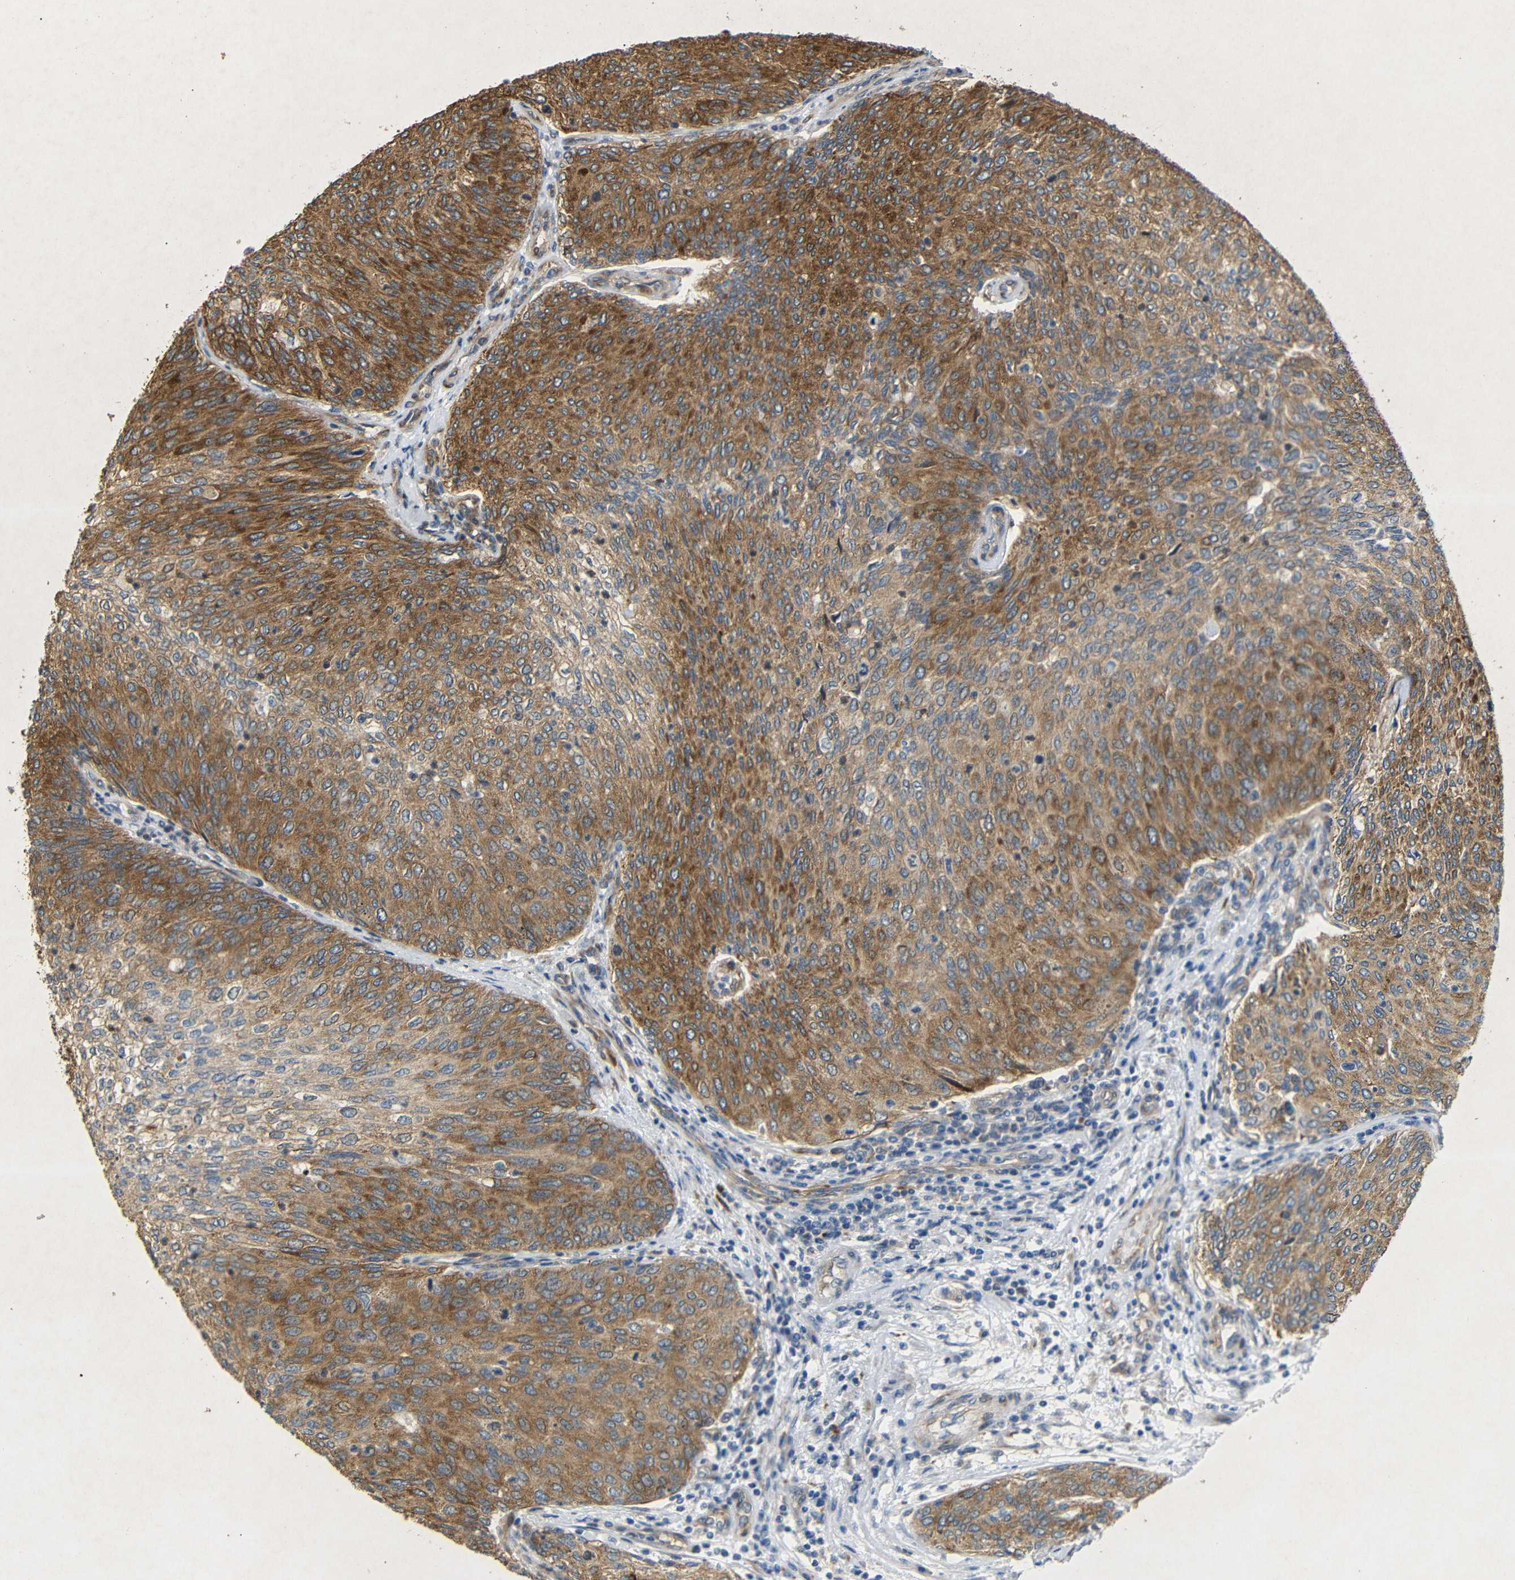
{"staining": {"intensity": "moderate", "quantity": ">75%", "location": "cytoplasmic/membranous"}, "tissue": "urothelial cancer", "cell_type": "Tumor cells", "image_type": "cancer", "snomed": [{"axis": "morphology", "description": "Urothelial carcinoma, Low grade"}, {"axis": "topography", "description": "Urinary bladder"}], "caption": "A histopathology image of human urothelial cancer stained for a protein demonstrates moderate cytoplasmic/membranous brown staining in tumor cells.", "gene": "BTF3", "patient": {"sex": "female", "age": 79}}